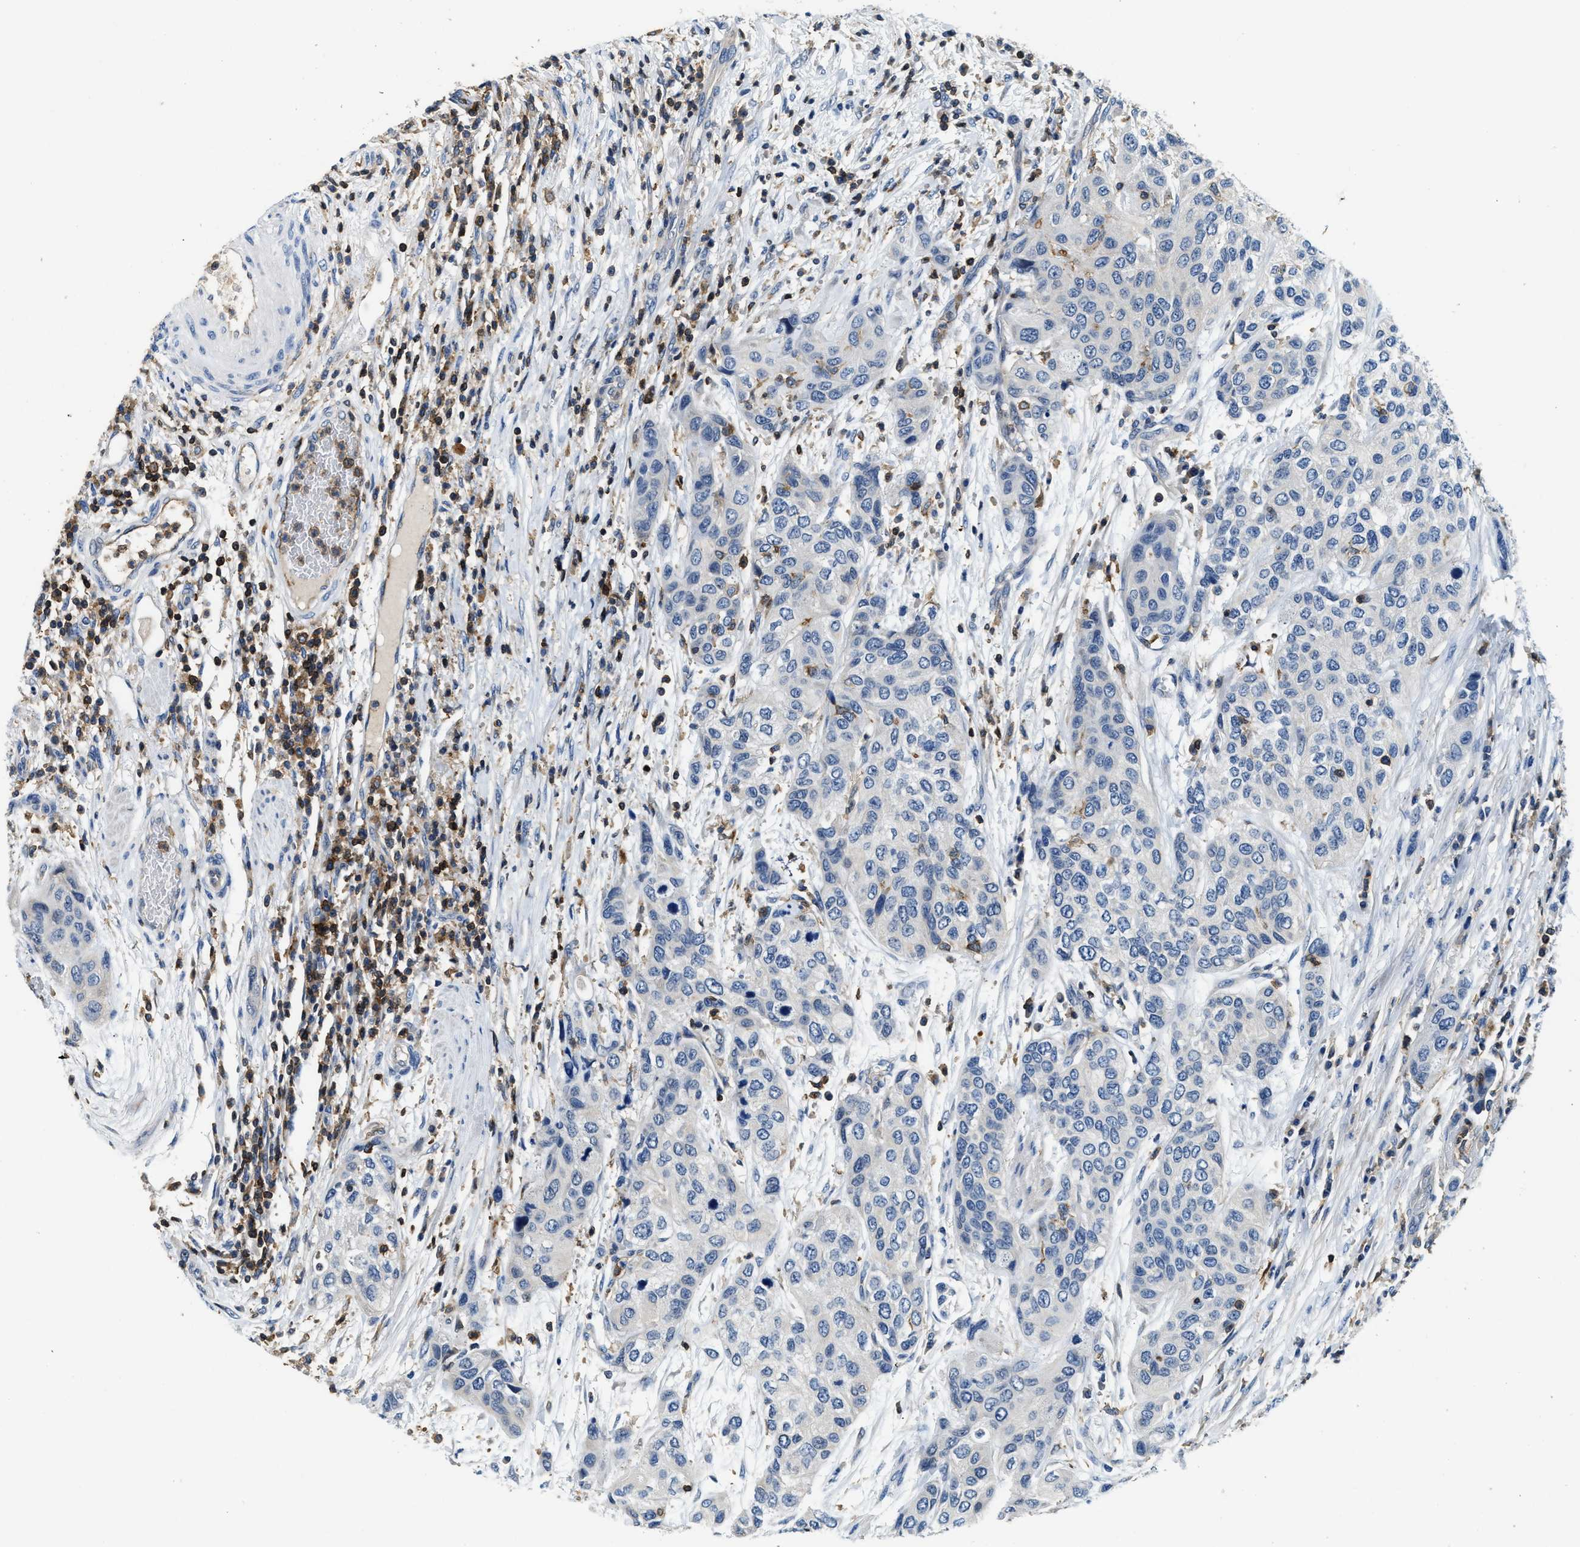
{"staining": {"intensity": "negative", "quantity": "none", "location": "none"}, "tissue": "urothelial cancer", "cell_type": "Tumor cells", "image_type": "cancer", "snomed": [{"axis": "morphology", "description": "Urothelial carcinoma, High grade"}, {"axis": "topography", "description": "Urinary bladder"}], "caption": "Tumor cells are negative for brown protein staining in high-grade urothelial carcinoma.", "gene": "MYO1G", "patient": {"sex": "female", "age": 56}}